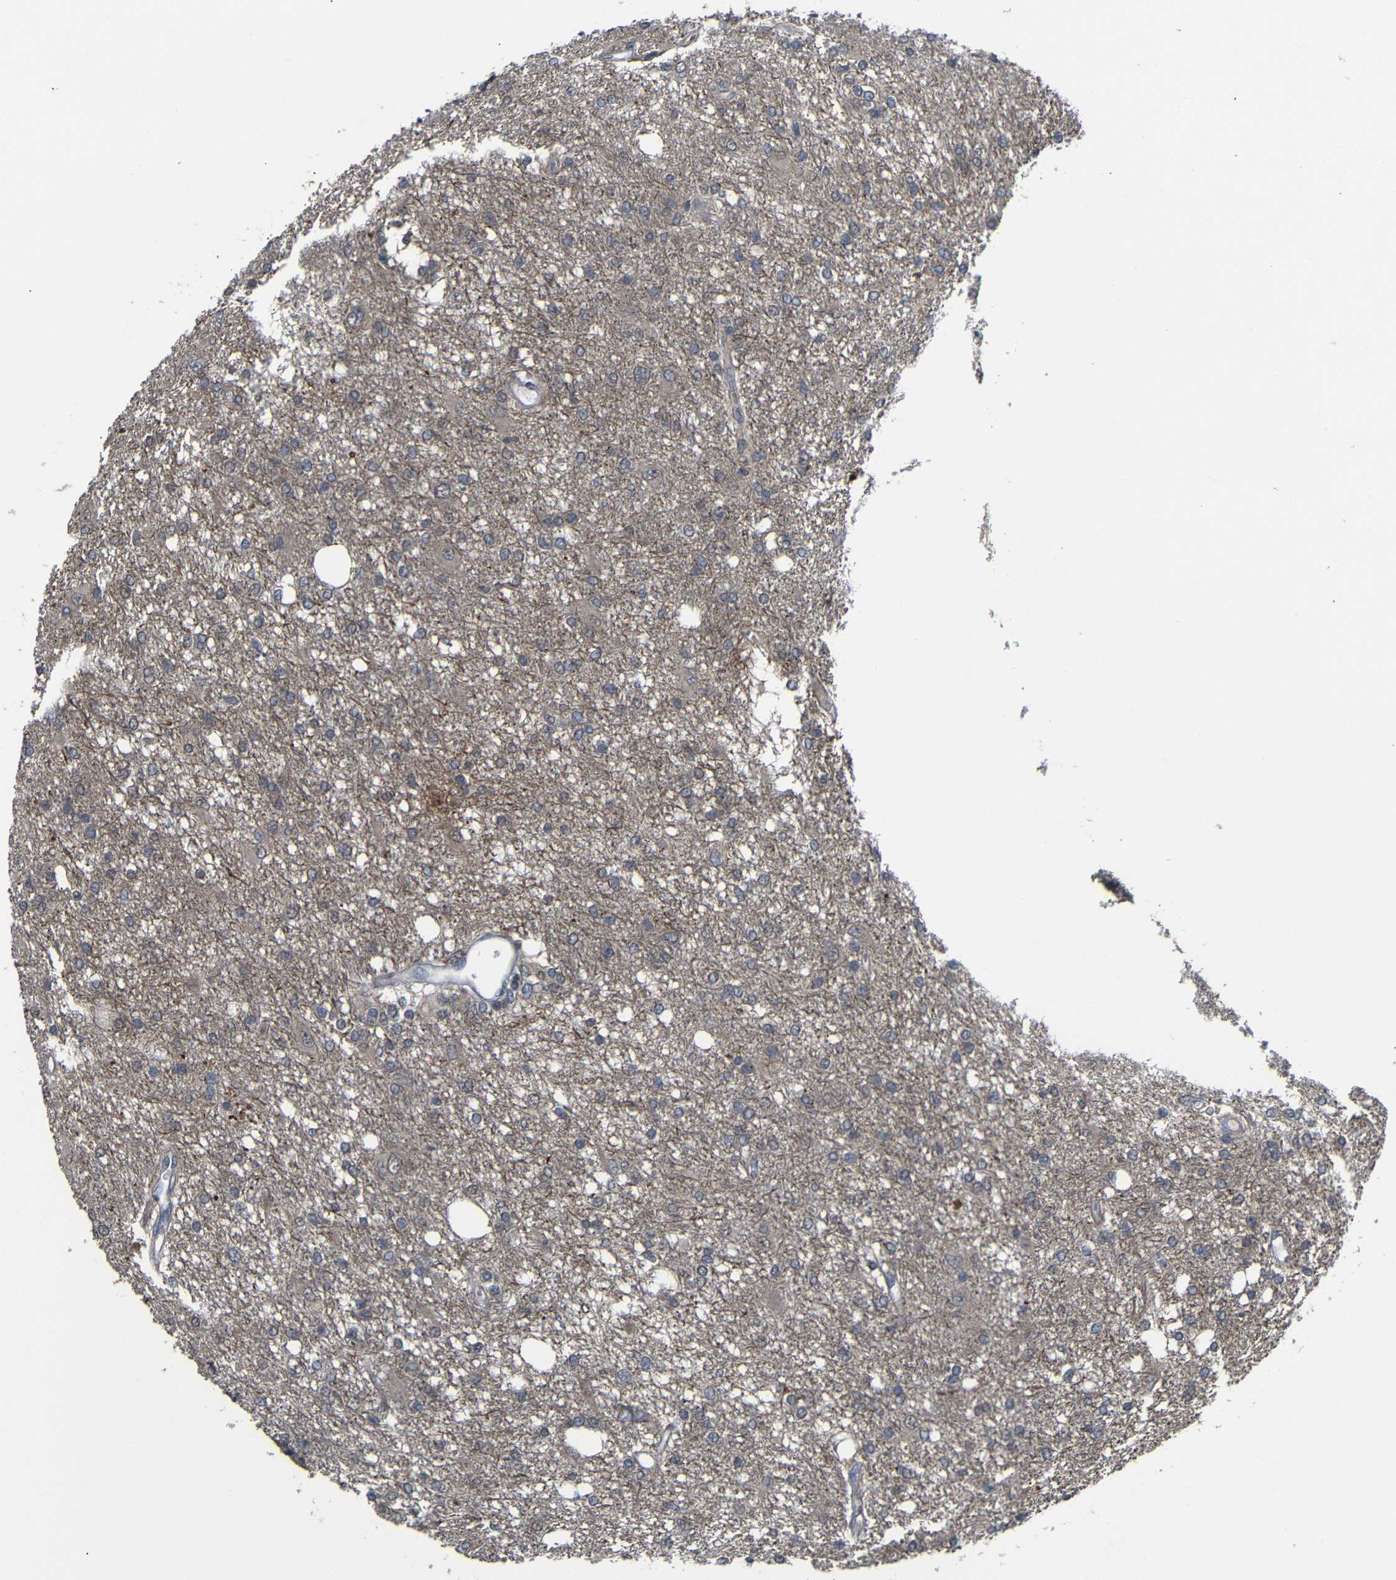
{"staining": {"intensity": "negative", "quantity": "none", "location": "none"}, "tissue": "glioma", "cell_type": "Tumor cells", "image_type": "cancer", "snomed": [{"axis": "morphology", "description": "Glioma, malignant, High grade"}, {"axis": "topography", "description": "Brain"}], "caption": "Malignant glioma (high-grade) was stained to show a protein in brown. There is no significant expression in tumor cells.", "gene": "ATG12", "patient": {"sex": "female", "age": 59}}